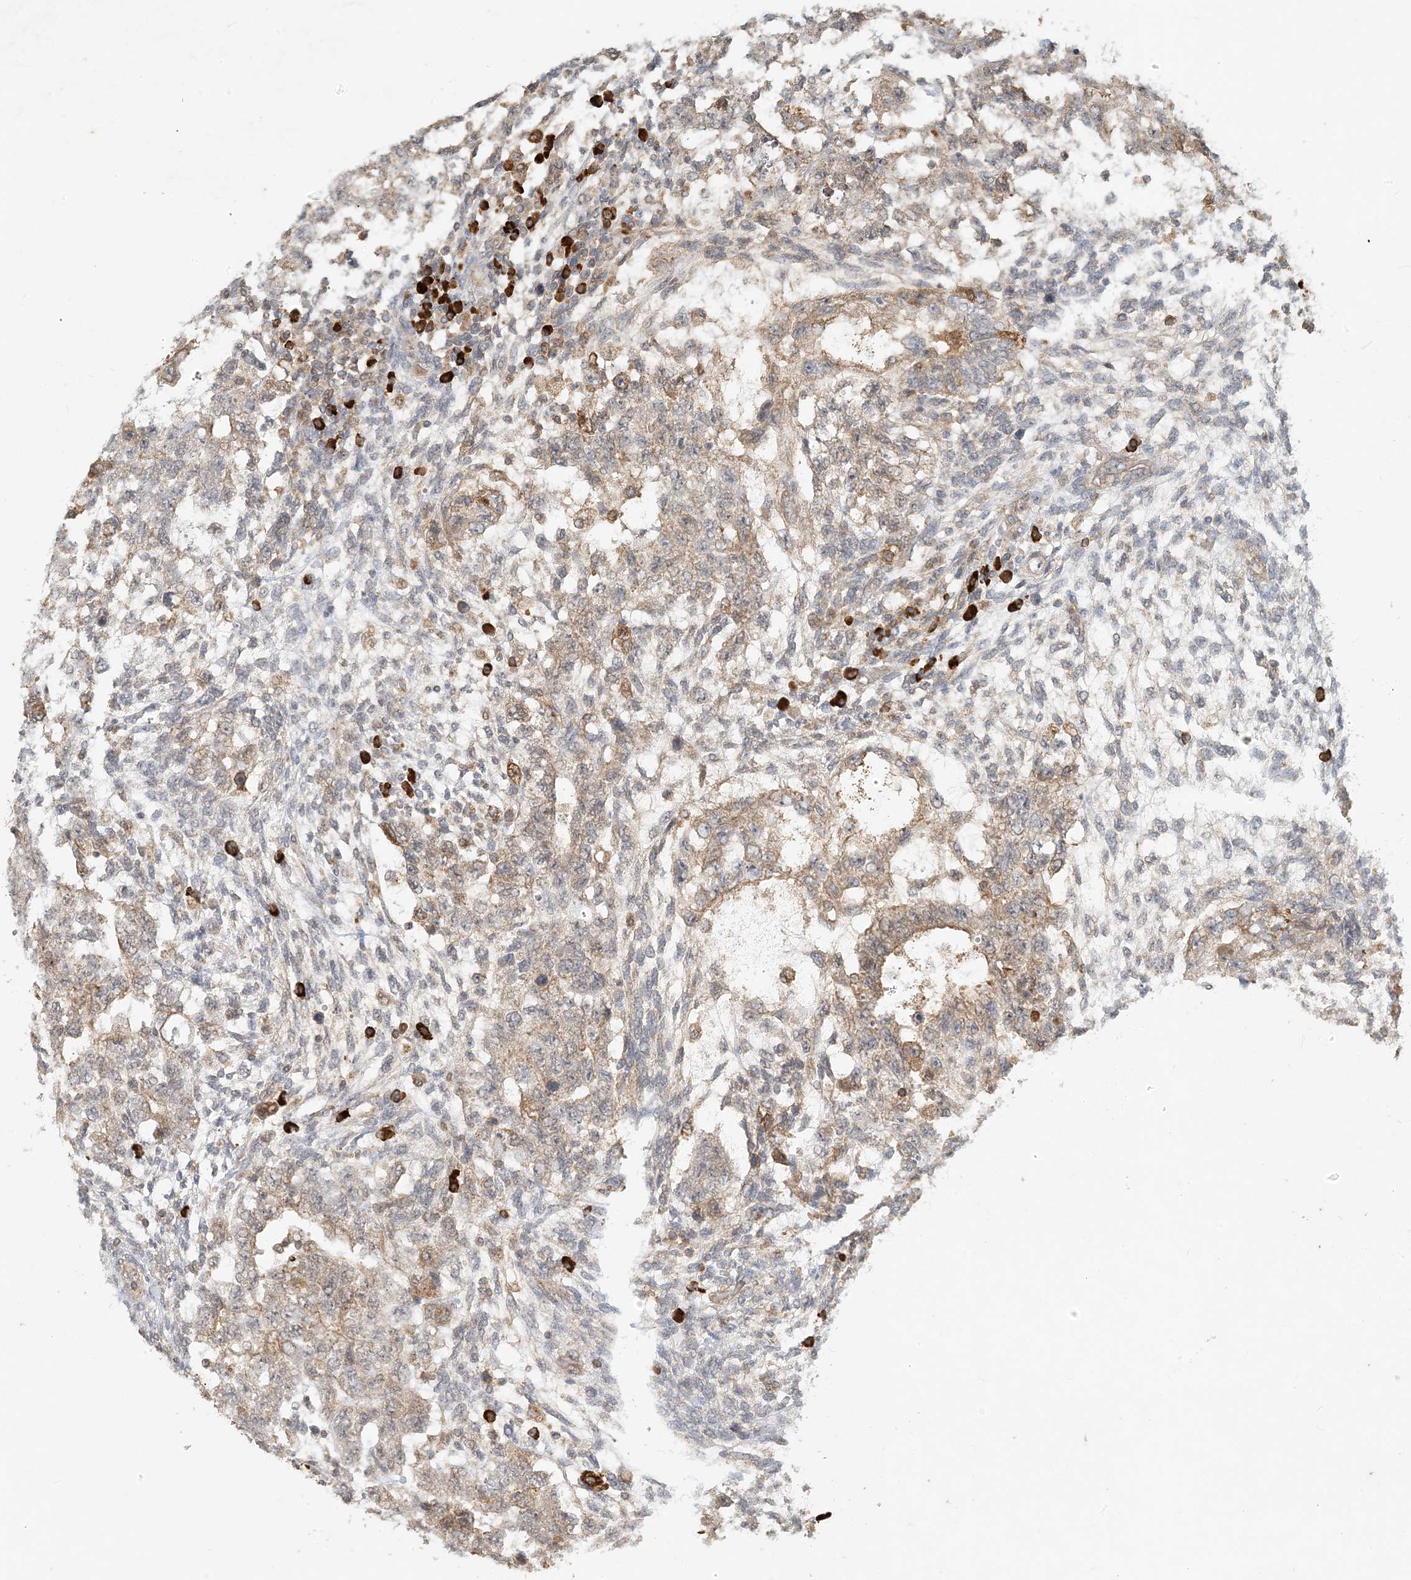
{"staining": {"intensity": "moderate", "quantity": "25%-75%", "location": "cytoplasmic/membranous"}, "tissue": "testis cancer", "cell_type": "Tumor cells", "image_type": "cancer", "snomed": [{"axis": "morphology", "description": "Normal tissue, NOS"}, {"axis": "morphology", "description": "Carcinoma, Embryonal, NOS"}, {"axis": "topography", "description": "Testis"}], "caption": "A high-resolution histopathology image shows immunohistochemistry staining of embryonal carcinoma (testis), which exhibits moderate cytoplasmic/membranous staining in approximately 25%-75% of tumor cells.", "gene": "MCOLN1", "patient": {"sex": "male", "age": 36}}